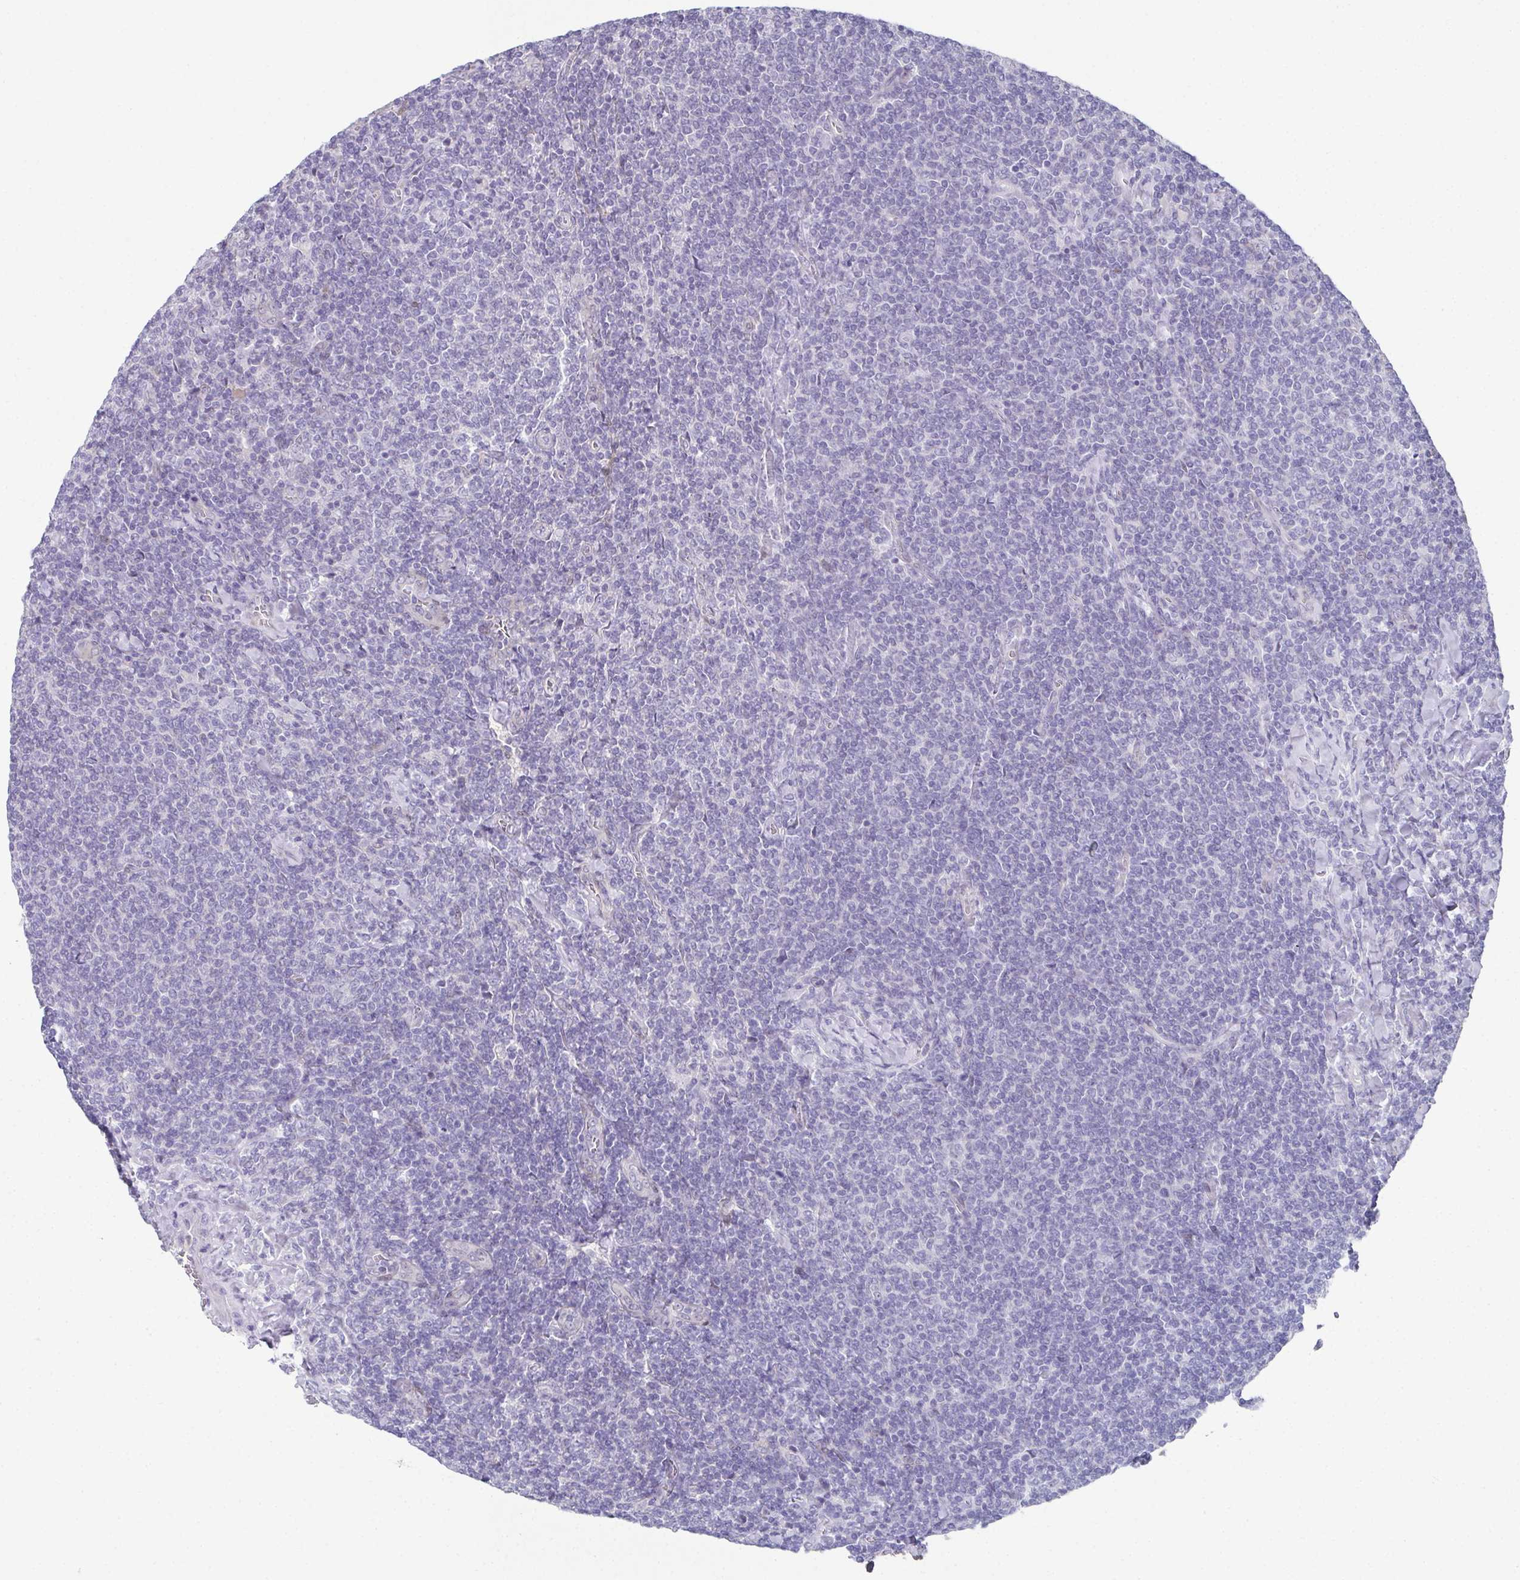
{"staining": {"intensity": "negative", "quantity": "none", "location": "none"}, "tissue": "lymphoma", "cell_type": "Tumor cells", "image_type": "cancer", "snomed": [{"axis": "morphology", "description": "Malignant lymphoma, non-Hodgkin's type, Low grade"}, {"axis": "topography", "description": "Lymph node"}], "caption": "IHC of malignant lymphoma, non-Hodgkin's type (low-grade) shows no staining in tumor cells.", "gene": "RBP1", "patient": {"sex": "male", "age": 52}}